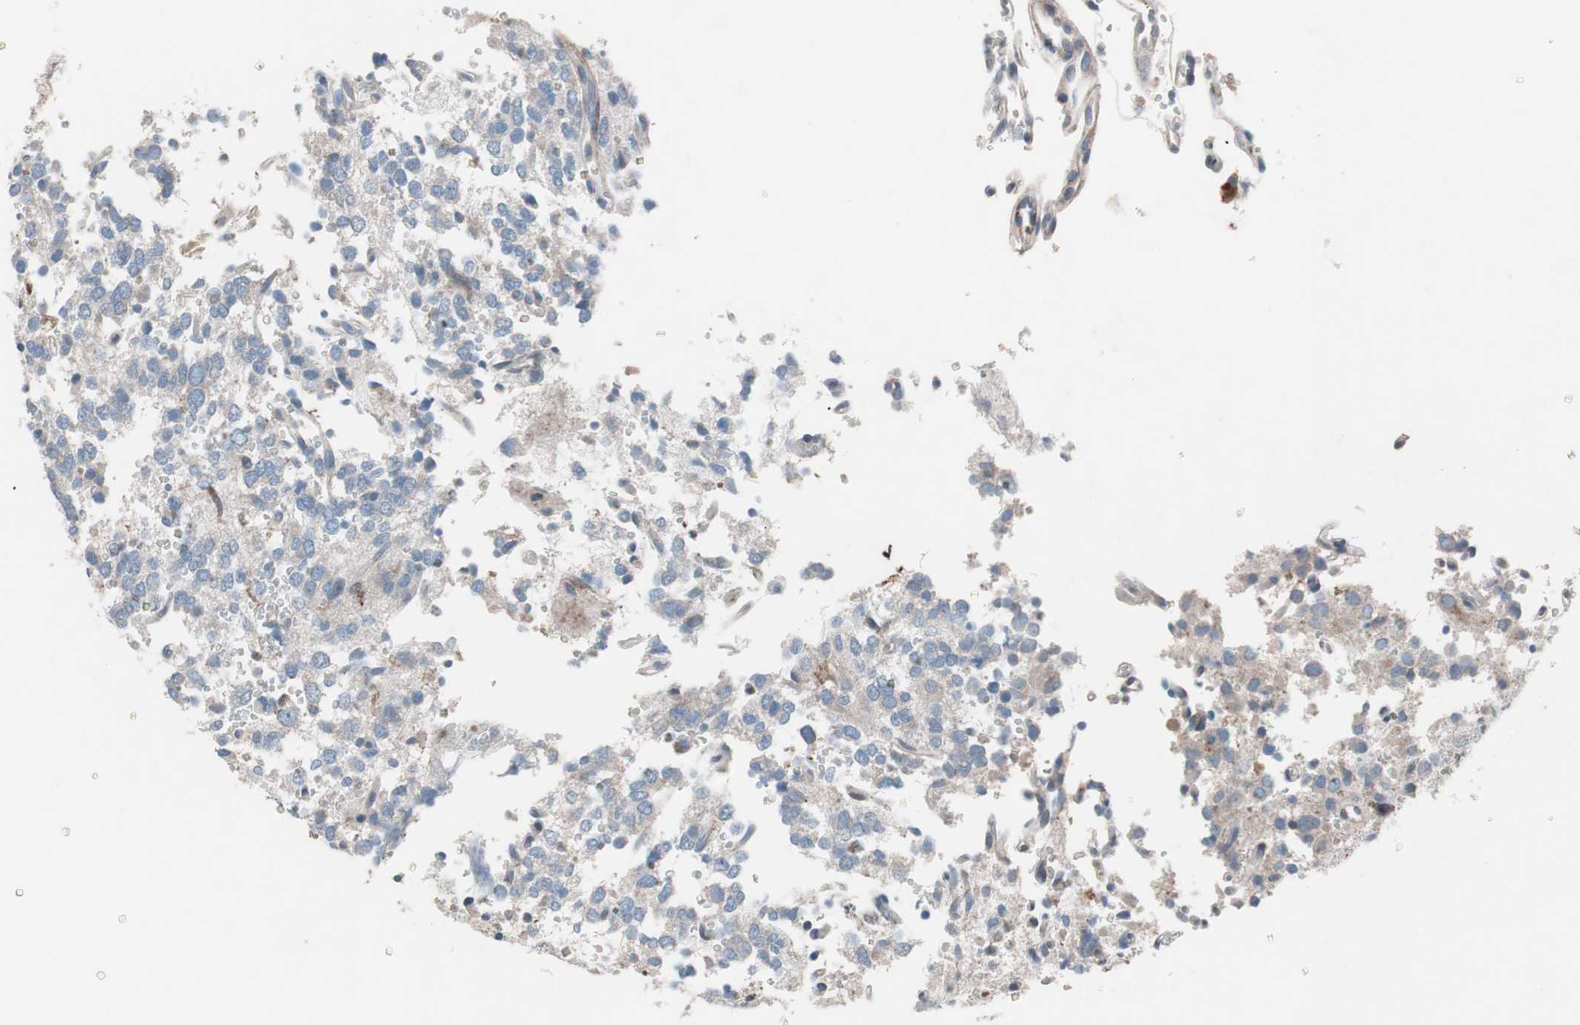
{"staining": {"intensity": "weak", "quantity": "25%-75%", "location": "cytoplasmic/membranous"}, "tissue": "glioma", "cell_type": "Tumor cells", "image_type": "cancer", "snomed": [{"axis": "morphology", "description": "Glioma, malignant, High grade"}, {"axis": "topography", "description": "Brain"}], "caption": "This micrograph demonstrates immunohistochemistry staining of malignant glioma (high-grade), with low weak cytoplasmic/membranous staining in about 25%-75% of tumor cells.", "gene": "GRB7", "patient": {"sex": "male", "age": 47}}